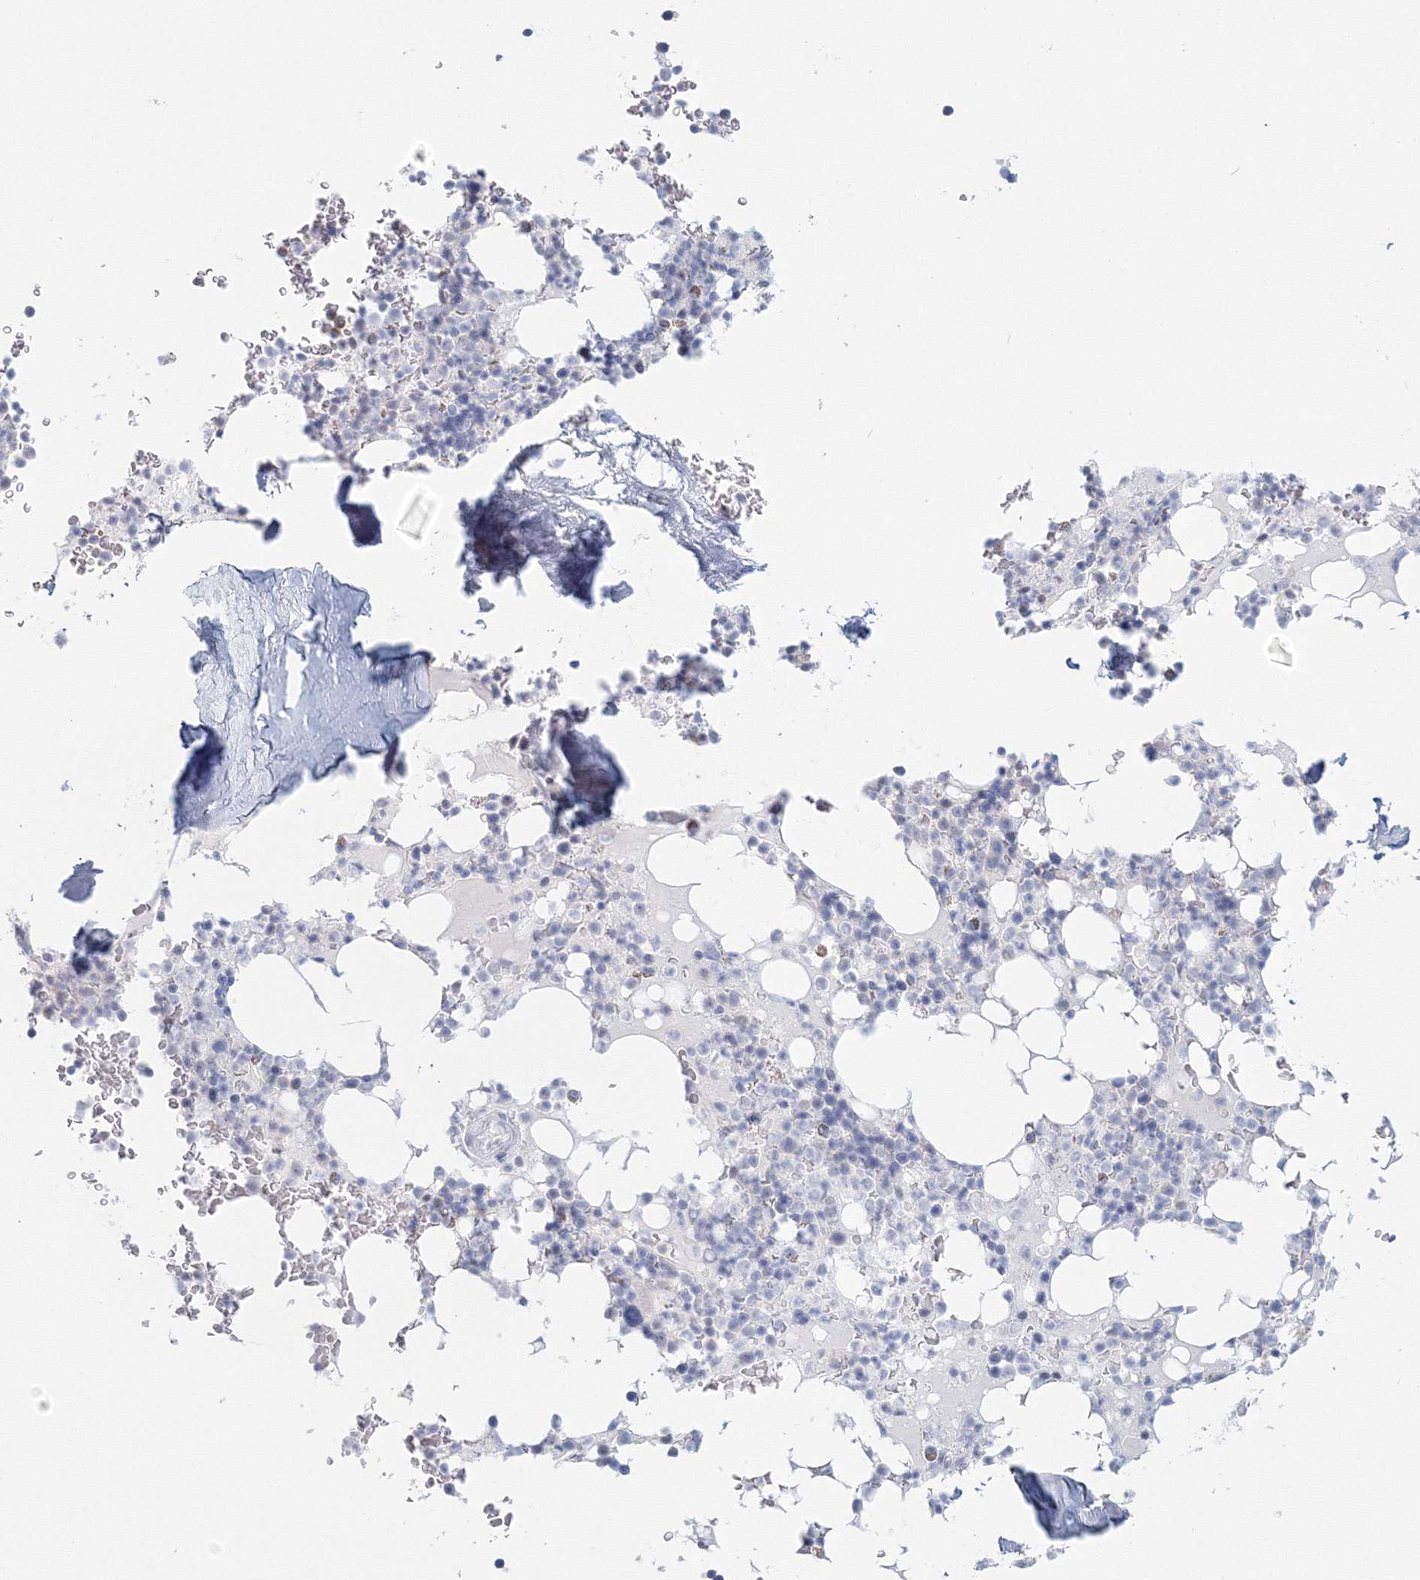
{"staining": {"intensity": "negative", "quantity": "none", "location": "none"}, "tissue": "bone marrow", "cell_type": "Hematopoietic cells", "image_type": "normal", "snomed": [{"axis": "morphology", "description": "Normal tissue, NOS"}, {"axis": "topography", "description": "Bone marrow"}], "caption": "This is a photomicrograph of IHC staining of unremarkable bone marrow, which shows no expression in hematopoietic cells.", "gene": "VSIG1", "patient": {"sex": "male", "age": 58}}